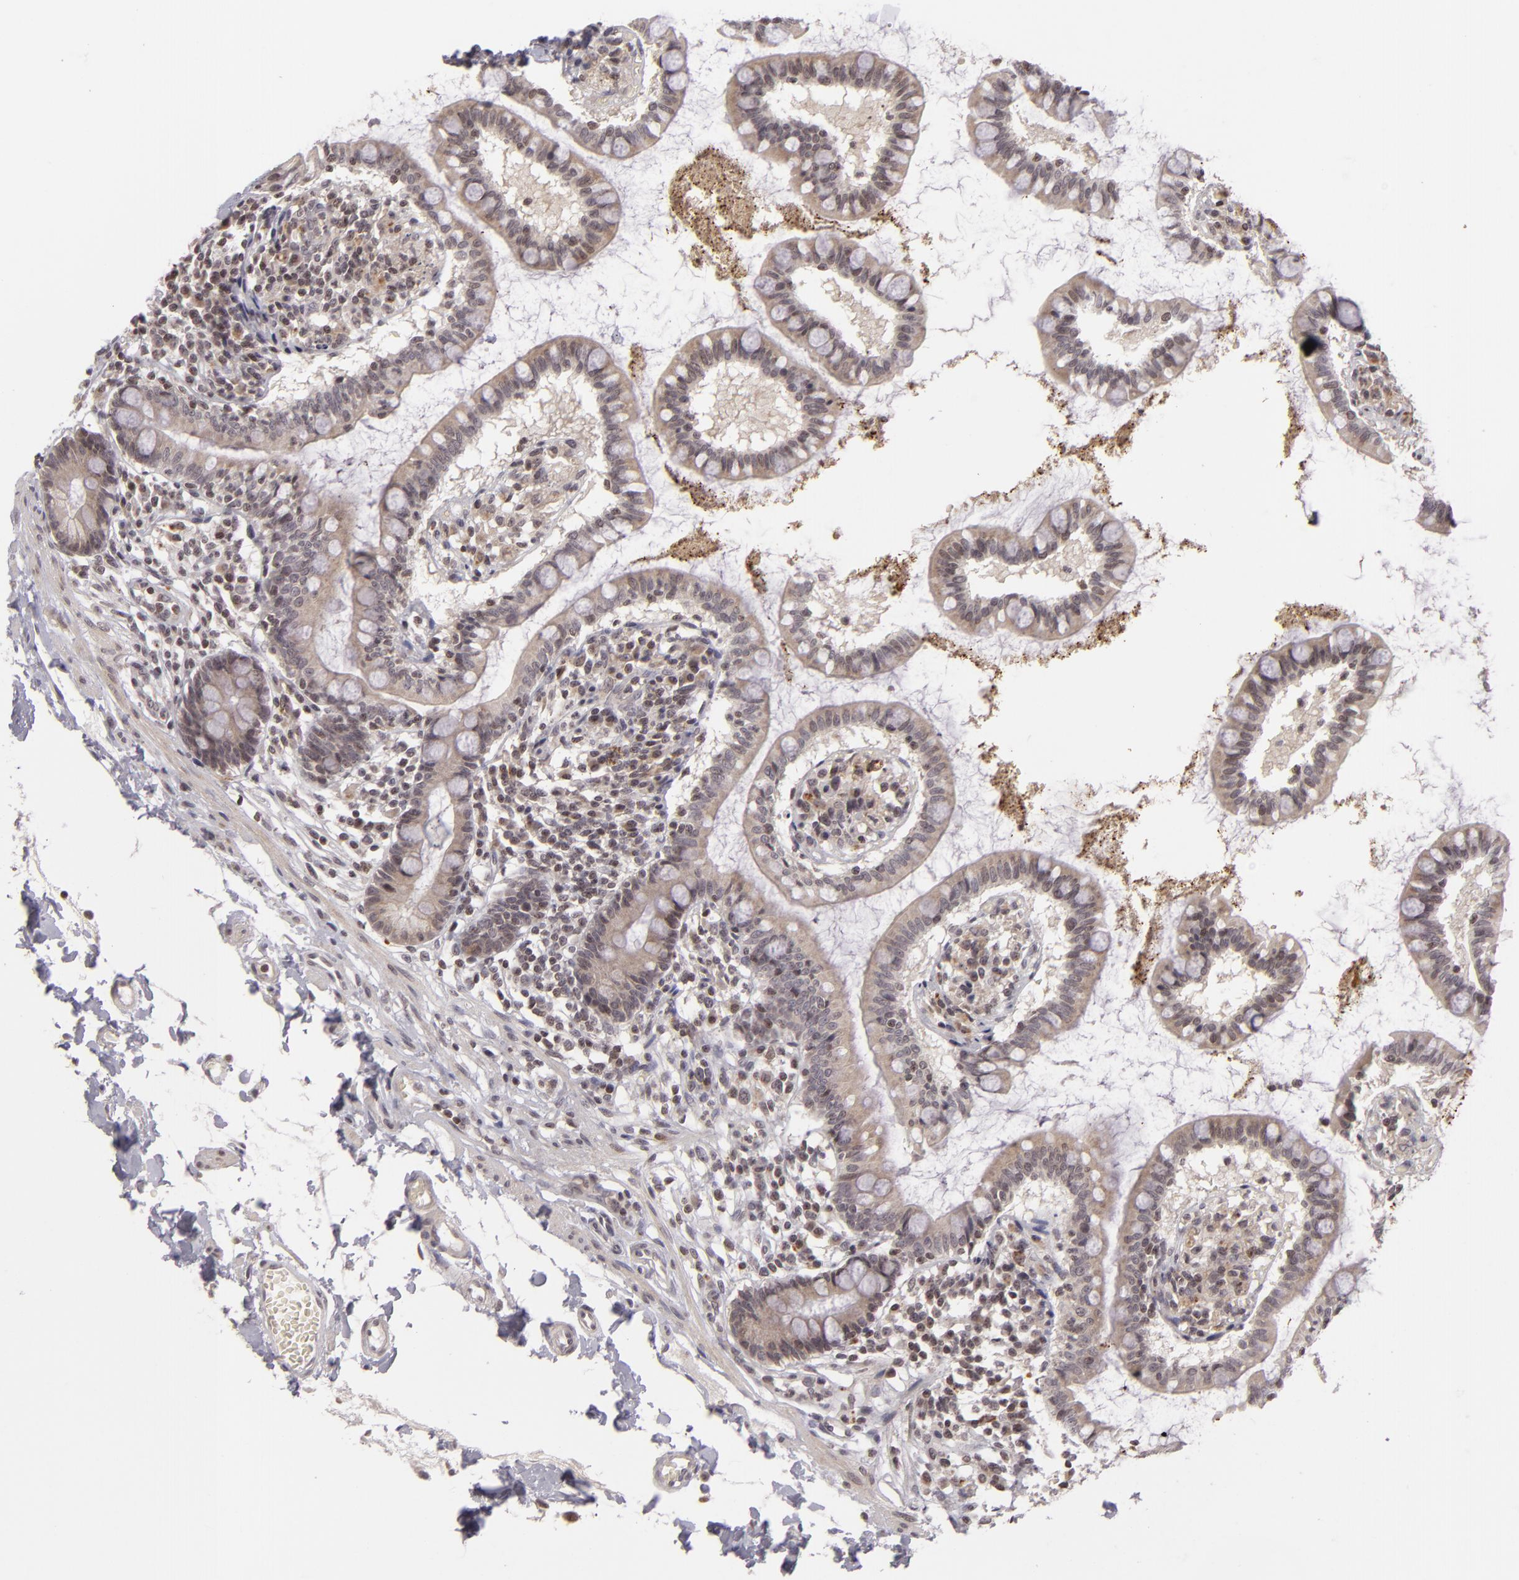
{"staining": {"intensity": "weak", "quantity": "<25%", "location": "nuclear"}, "tissue": "small intestine", "cell_type": "Glandular cells", "image_type": "normal", "snomed": [{"axis": "morphology", "description": "Normal tissue, NOS"}, {"axis": "topography", "description": "Small intestine"}], "caption": "This micrograph is of unremarkable small intestine stained with IHC to label a protein in brown with the nuclei are counter-stained blue. There is no expression in glandular cells.", "gene": "AKAP6", "patient": {"sex": "female", "age": 61}}